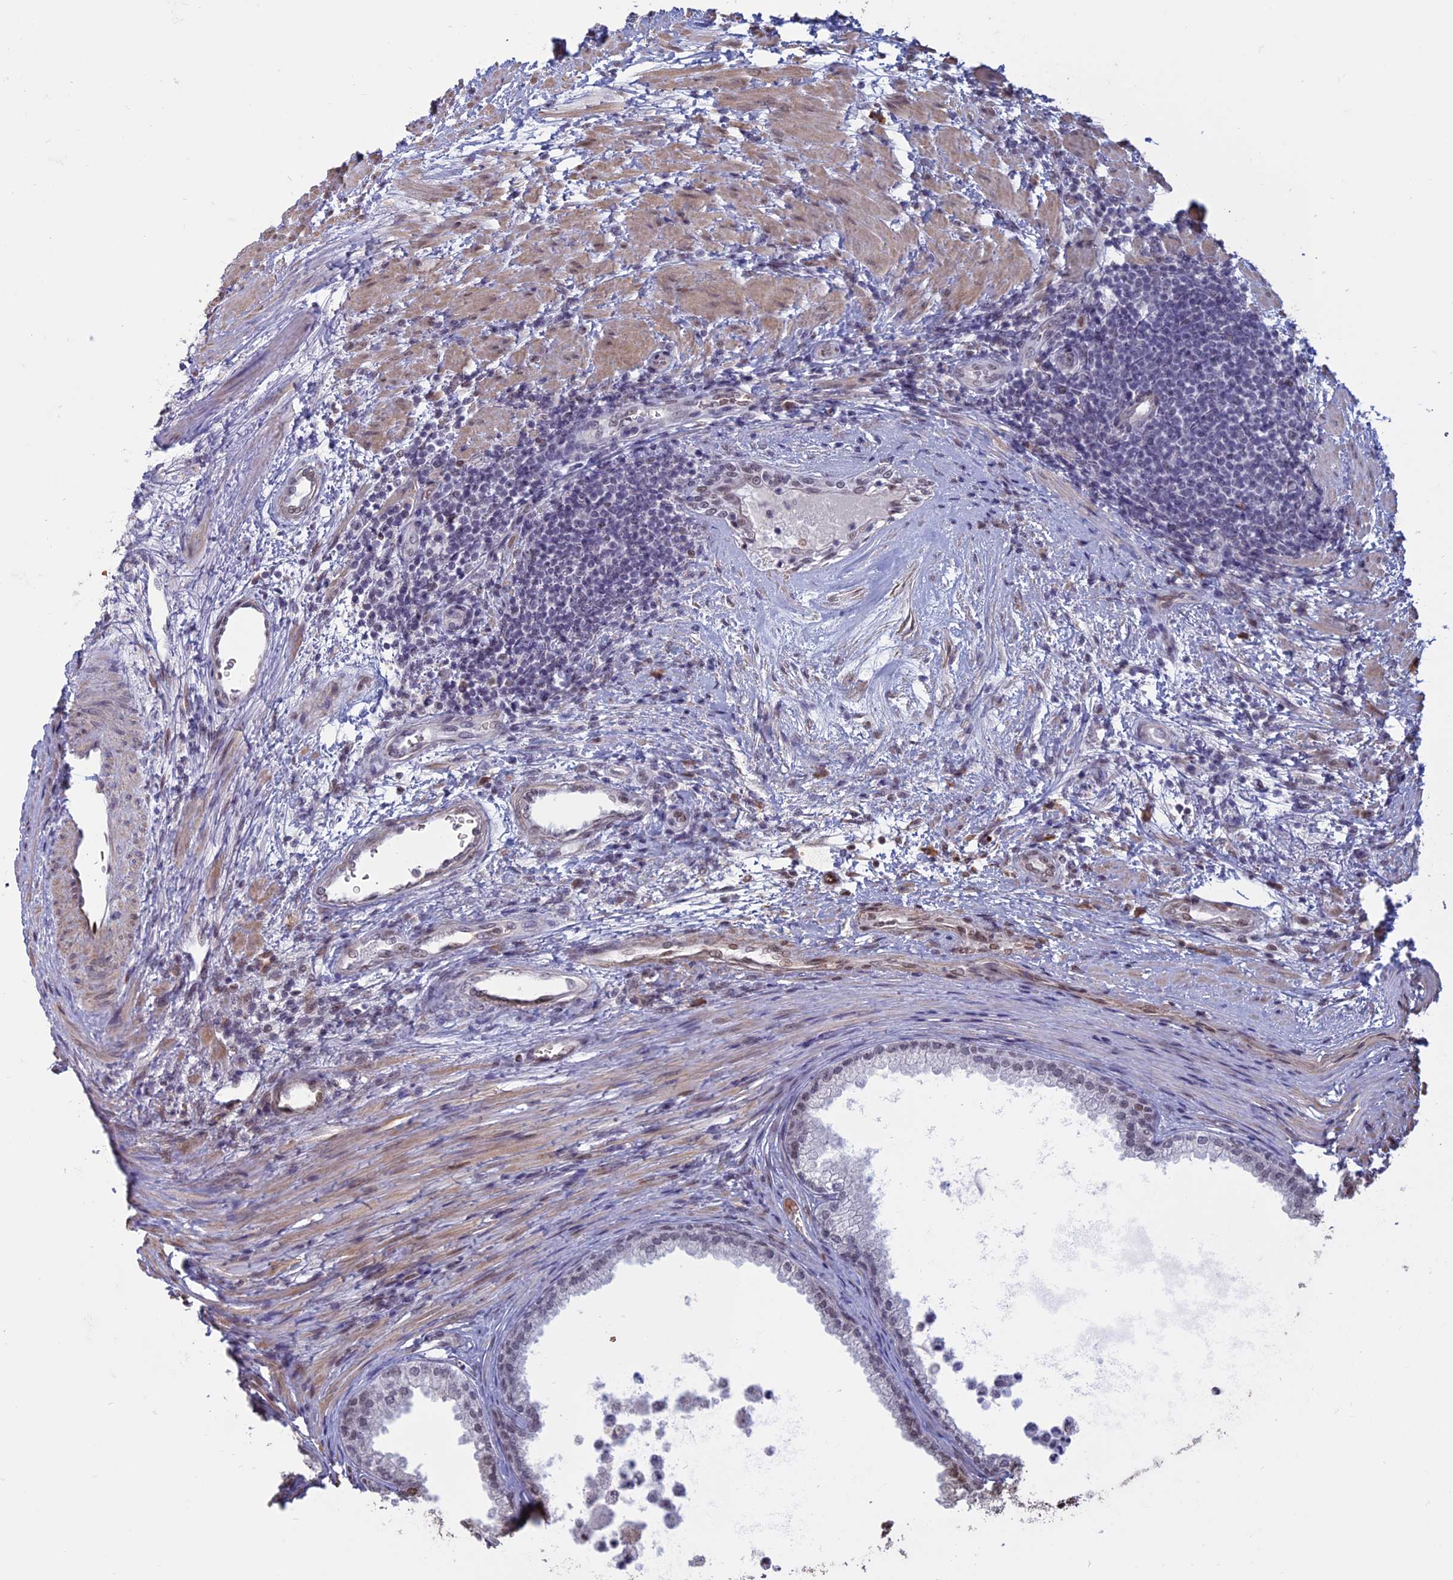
{"staining": {"intensity": "weak", "quantity": "<25%", "location": "nuclear"}, "tissue": "prostate", "cell_type": "Glandular cells", "image_type": "normal", "snomed": [{"axis": "morphology", "description": "Normal tissue, NOS"}, {"axis": "topography", "description": "Prostate"}], "caption": "Unremarkable prostate was stained to show a protein in brown. There is no significant positivity in glandular cells. The staining was performed using DAB (3,3'-diaminobenzidine) to visualize the protein expression in brown, while the nuclei were stained in blue with hematoxylin (Magnification: 20x).", "gene": "MFAP1", "patient": {"sex": "male", "age": 76}}